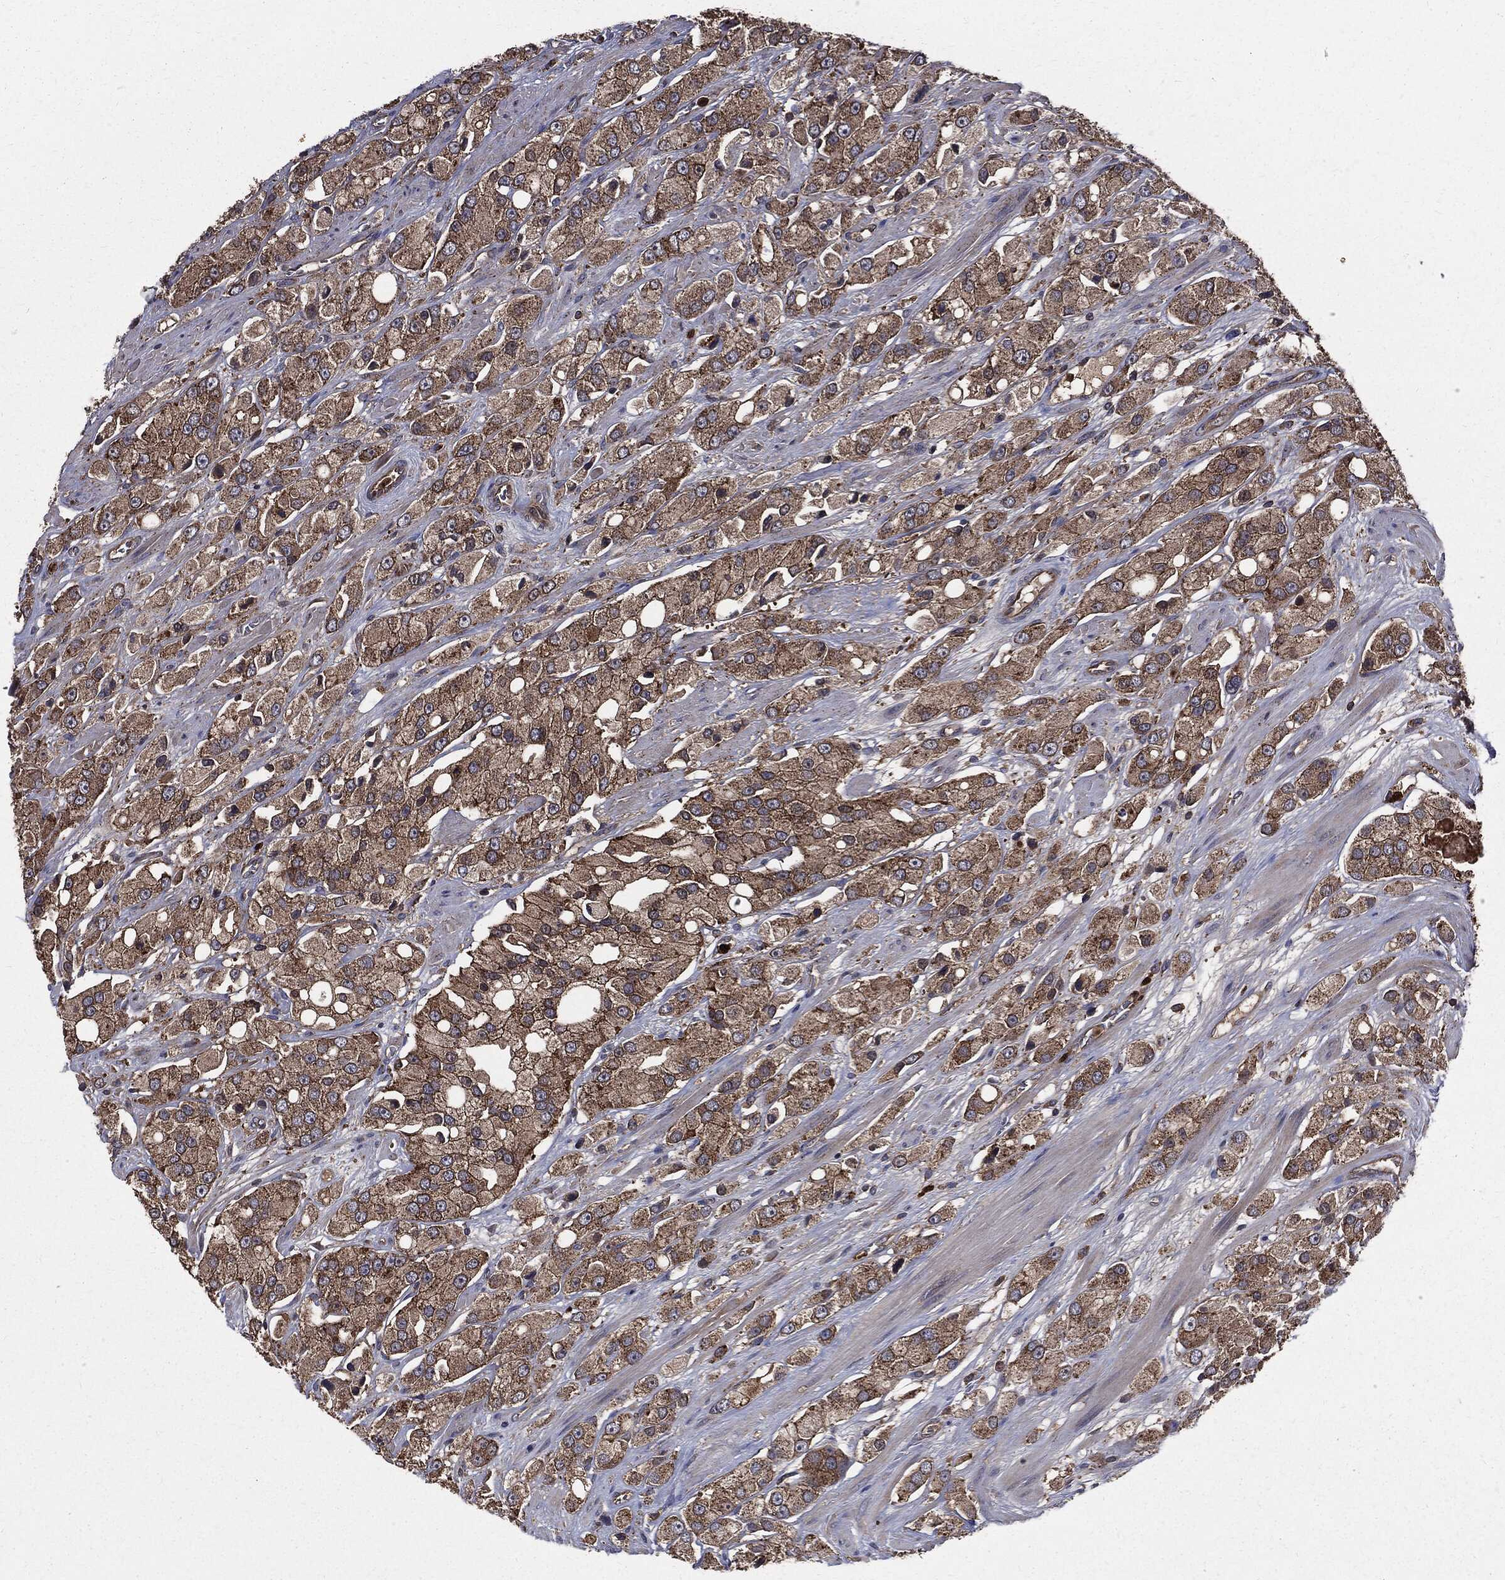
{"staining": {"intensity": "moderate", "quantity": "25%-75%", "location": "cytoplasmic/membranous"}, "tissue": "prostate cancer", "cell_type": "Tumor cells", "image_type": "cancer", "snomed": [{"axis": "morphology", "description": "Adenocarcinoma, NOS"}, {"axis": "topography", "description": "Prostate and seminal vesicle, NOS"}, {"axis": "topography", "description": "Prostate"}], "caption": "High-power microscopy captured an immunohistochemistry (IHC) histopathology image of prostate adenocarcinoma, revealing moderate cytoplasmic/membranous expression in about 25%-75% of tumor cells.", "gene": "PDCD6IP", "patient": {"sex": "male", "age": 64}}